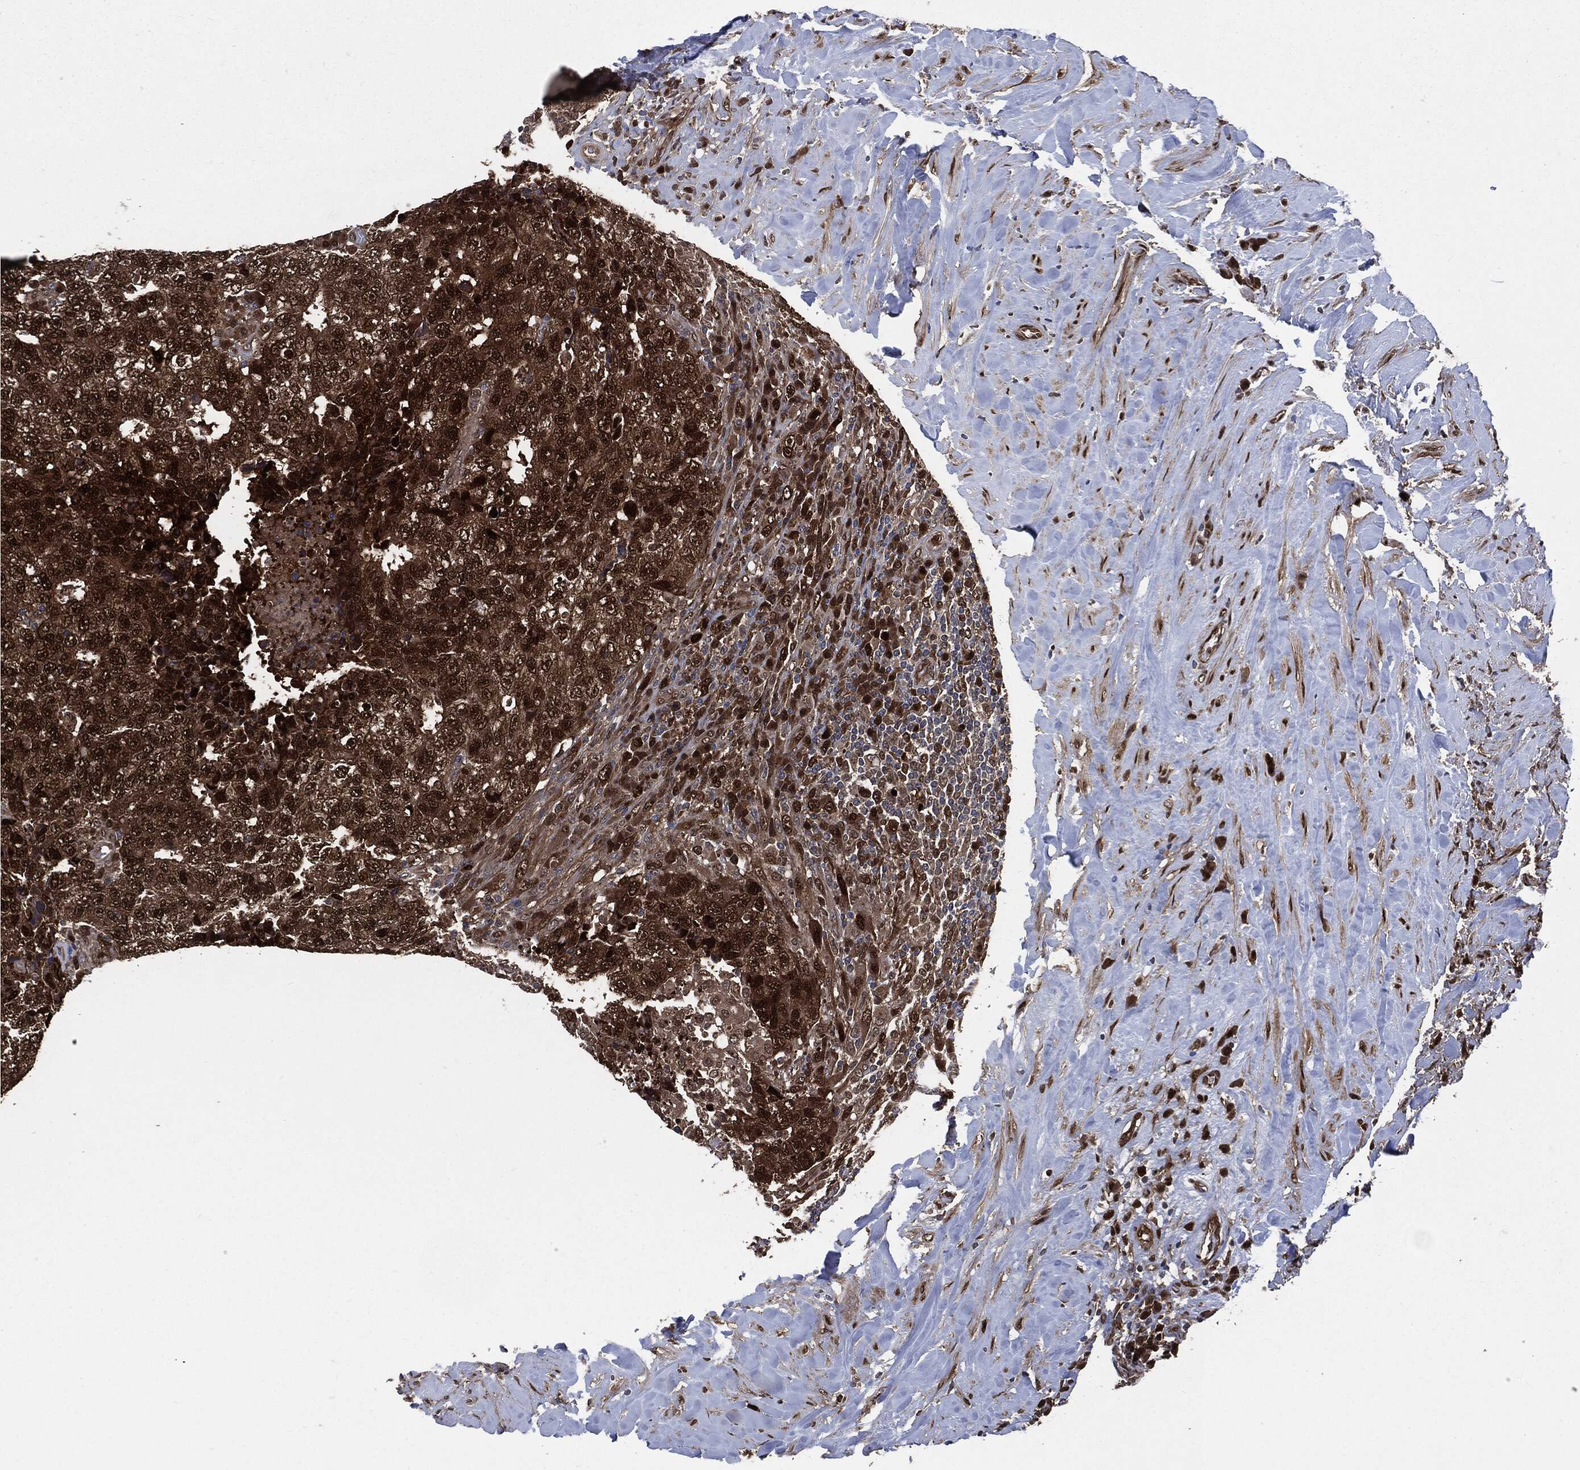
{"staining": {"intensity": "strong", "quantity": ">75%", "location": "cytoplasmic/membranous,nuclear"}, "tissue": "testis cancer", "cell_type": "Tumor cells", "image_type": "cancer", "snomed": [{"axis": "morphology", "description": "Necrosis, NOS"}, {"axis": "morphology", "description": "Carcinoma, Embryonal, NOS"}, {"axis": "topography", "description": "Testis"}], "caption": "IHC image of neoplastic tissue: human testis cancer stained using immunohistochemistry exhibits high levels of strong protein expression localized specifically in the cytoplasmic/membranous and nuclear of tumor cells, appearing as a cytoplasmic/membranous and nuclear brown color.", "gene": "DCTN1", "patient": {"sex": "male", "age": 19}}